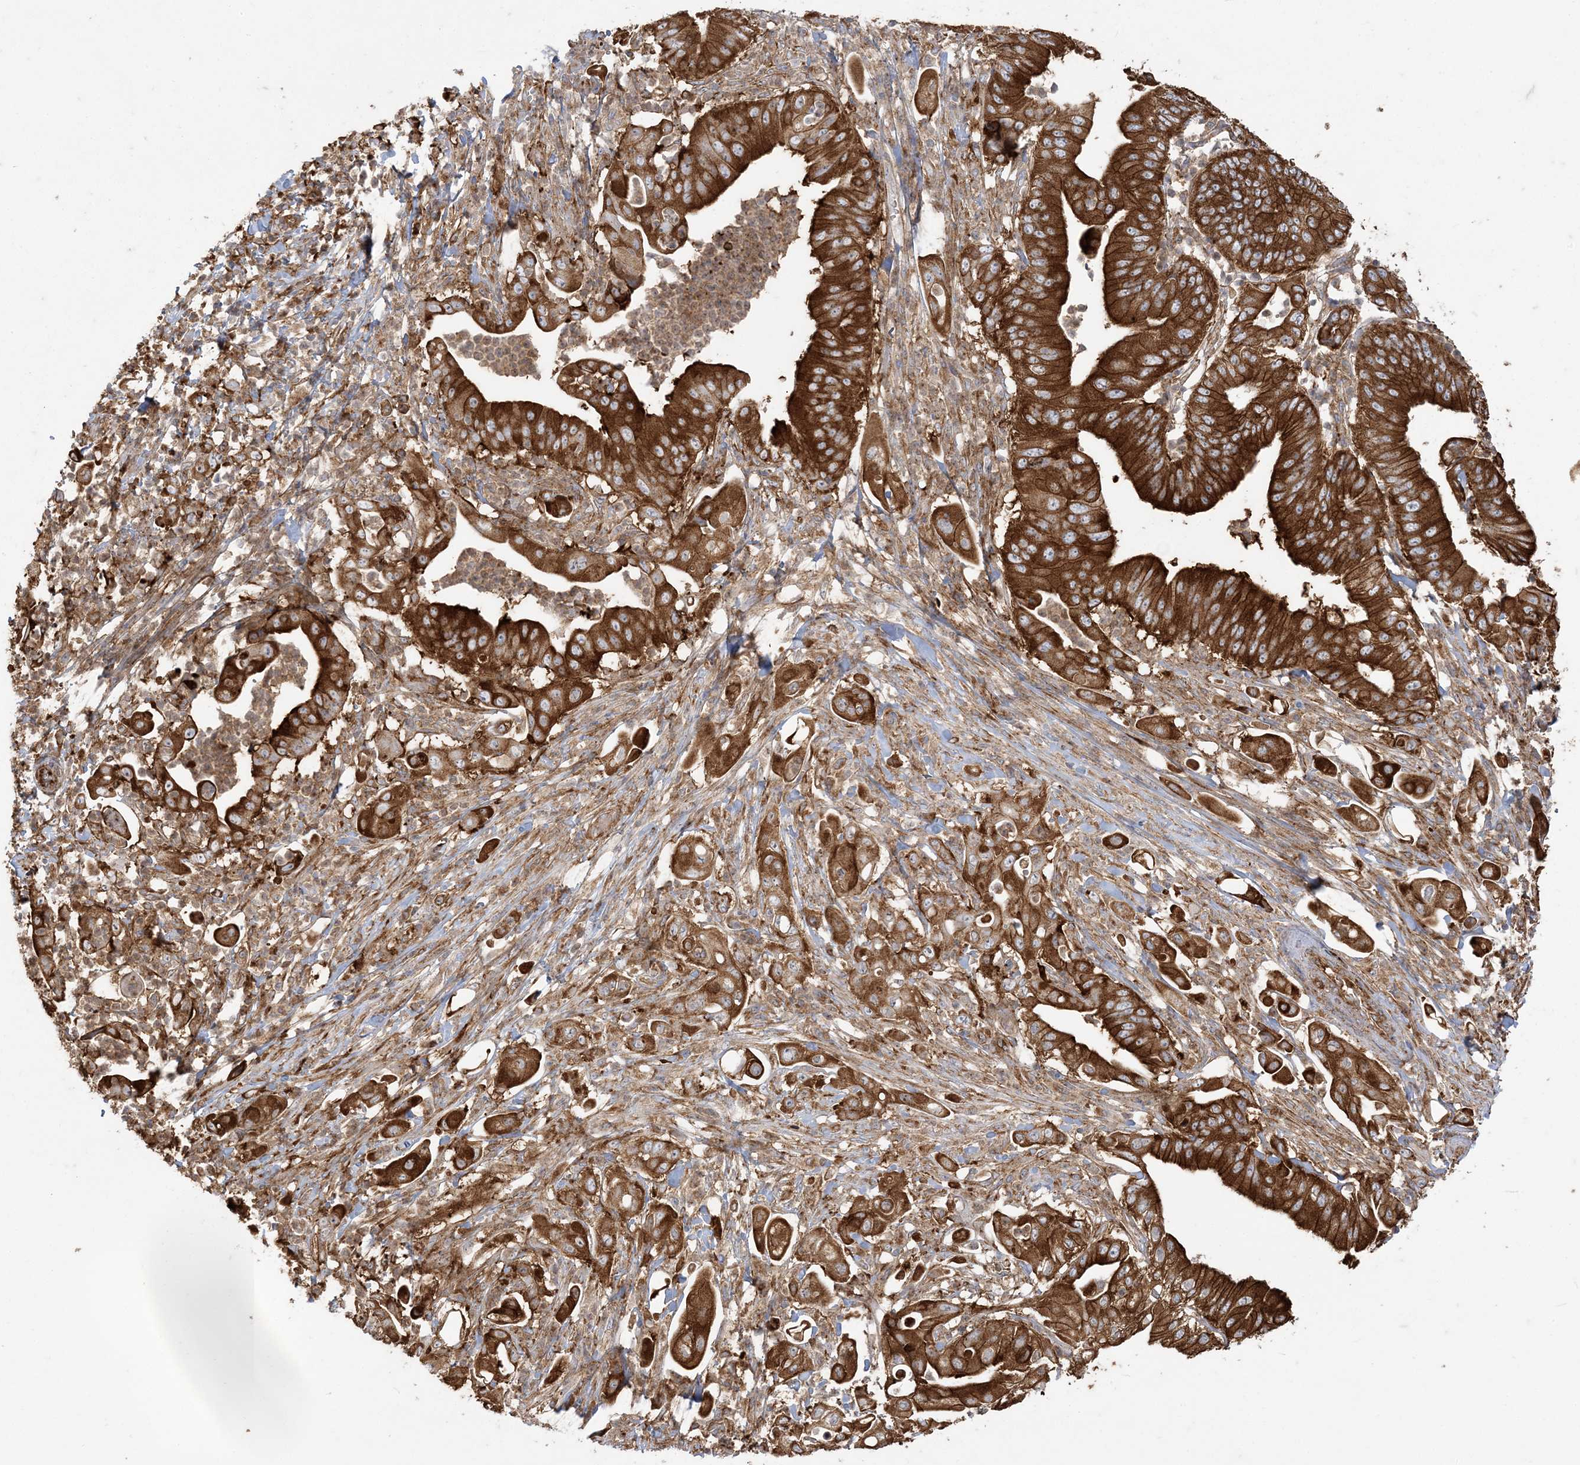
{"staining": {"intensity": "strong", "quantity": ">75%", "location": "cytoplasmic/membranous"}, "tissue": "pancreatic cancer", "cell_type": "Tumor cells", "image_type": "cancer", "snomed": [{"axis": "morphology", "description": "Adenocarcinoma, NOS"}, {"axis": "topography", "description": "Pancreas"}], "caption": "Tumor cells show high levels of strong cytoplasmic/membranous staining in approximately >75% of cells in human pancreatic cancer (adenocarcinoma).", "gene": "DERL3", "patient": {"sex": "female", "age": 77}}